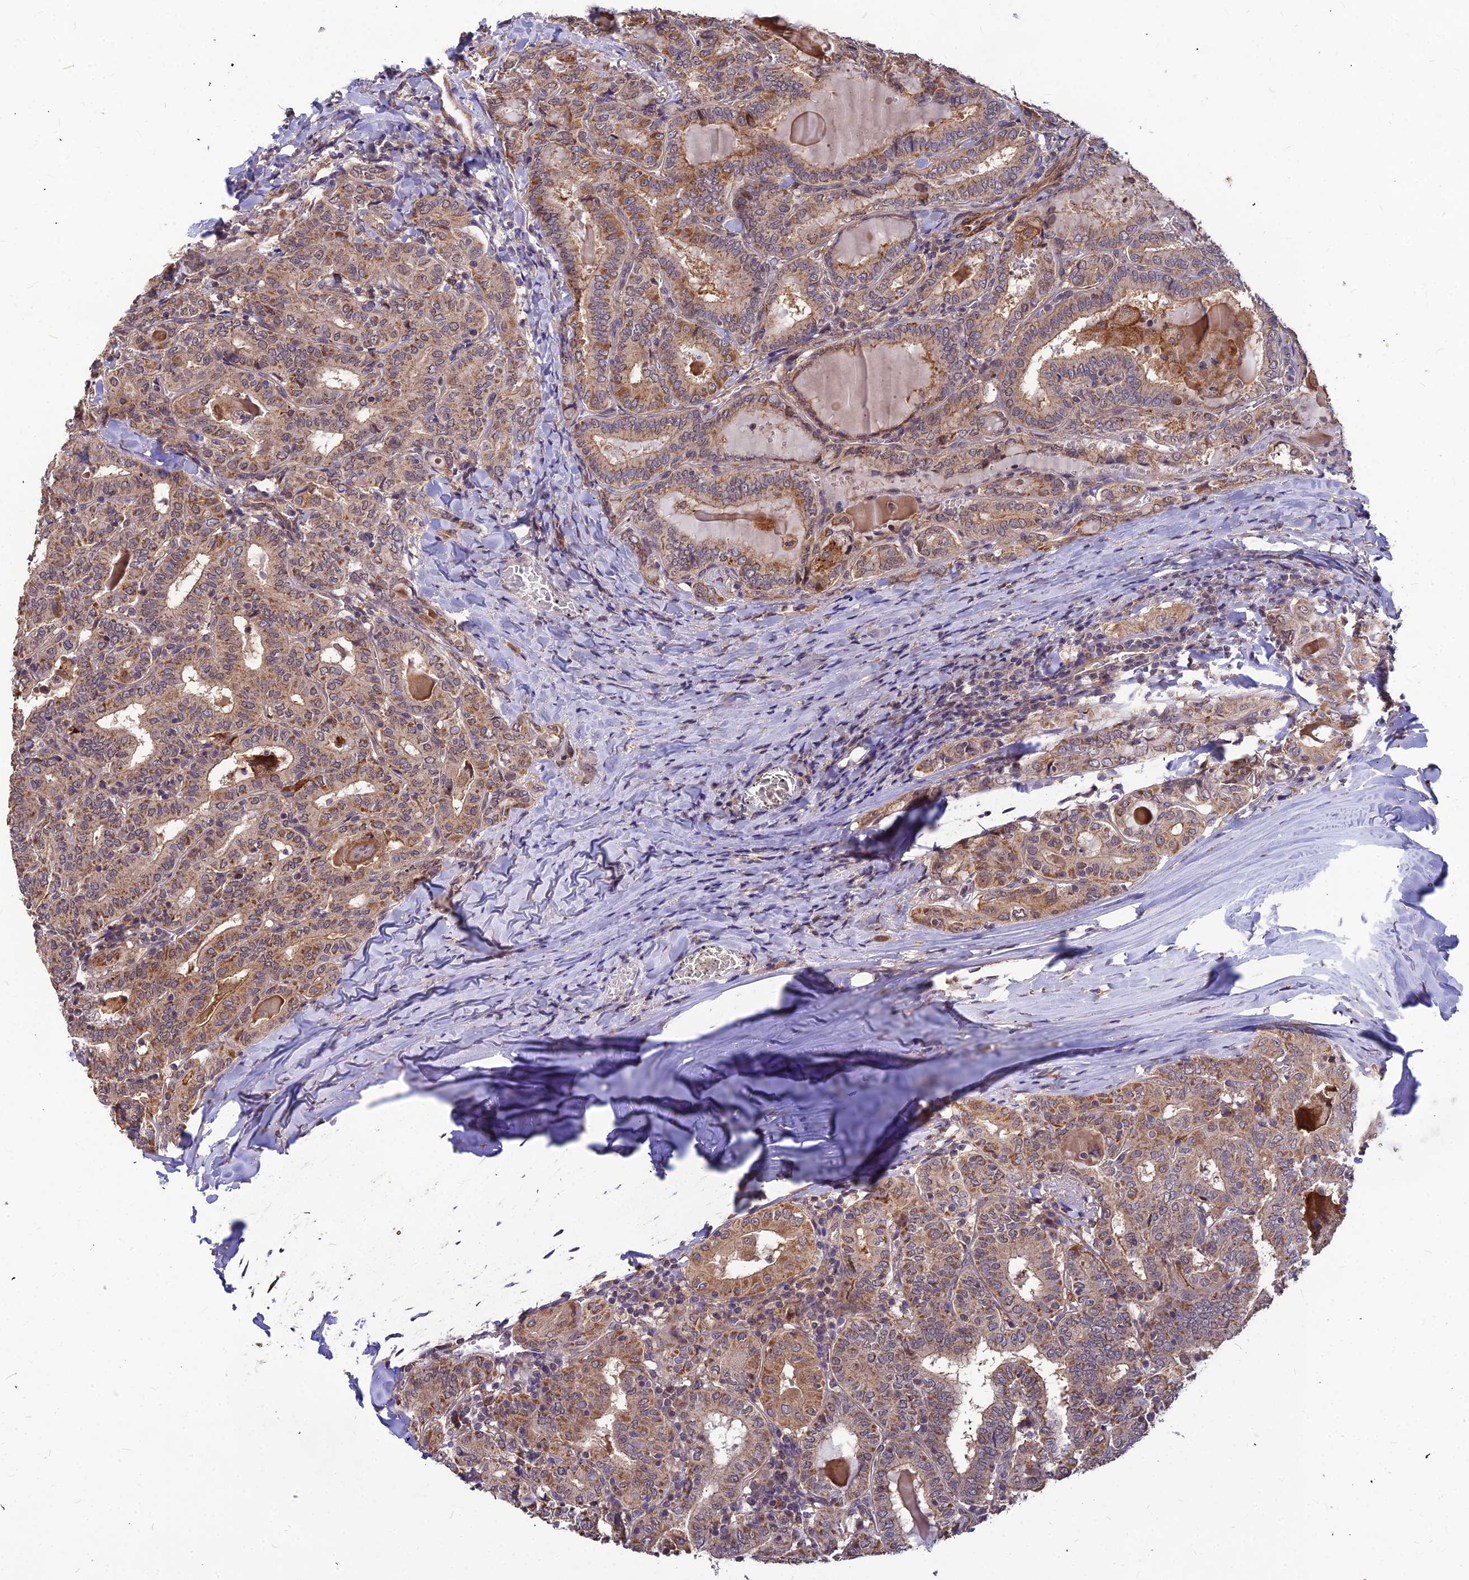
{"staining": {"intensity": "moderate", "quantity": ">75%", "location": "cytoplasmic/membranous"}, "tissue": "thyroid cancer", "cell_type": "Tumor cells", "image_type": "cancer", "snomed": [{"axis": "morphology", "description": "Papillary adenocarcinoma, NOS"}, {"axis": "topography", "description": "Thyroid gland"}], "caption": "Immunohistochemistry image of neoplastic tissue: human thyroid cancer (papillary adenocarcinoma) stained using immunohistochemistry demonstrates medium levels of moderate protein expression localized specifically in the cytoplasmic/membranous of tumor cells, appearing as a cytoplasmic/membranous brown color.", "gene": "LEKR1", "patient": {"sex": "female", "age": 72}}